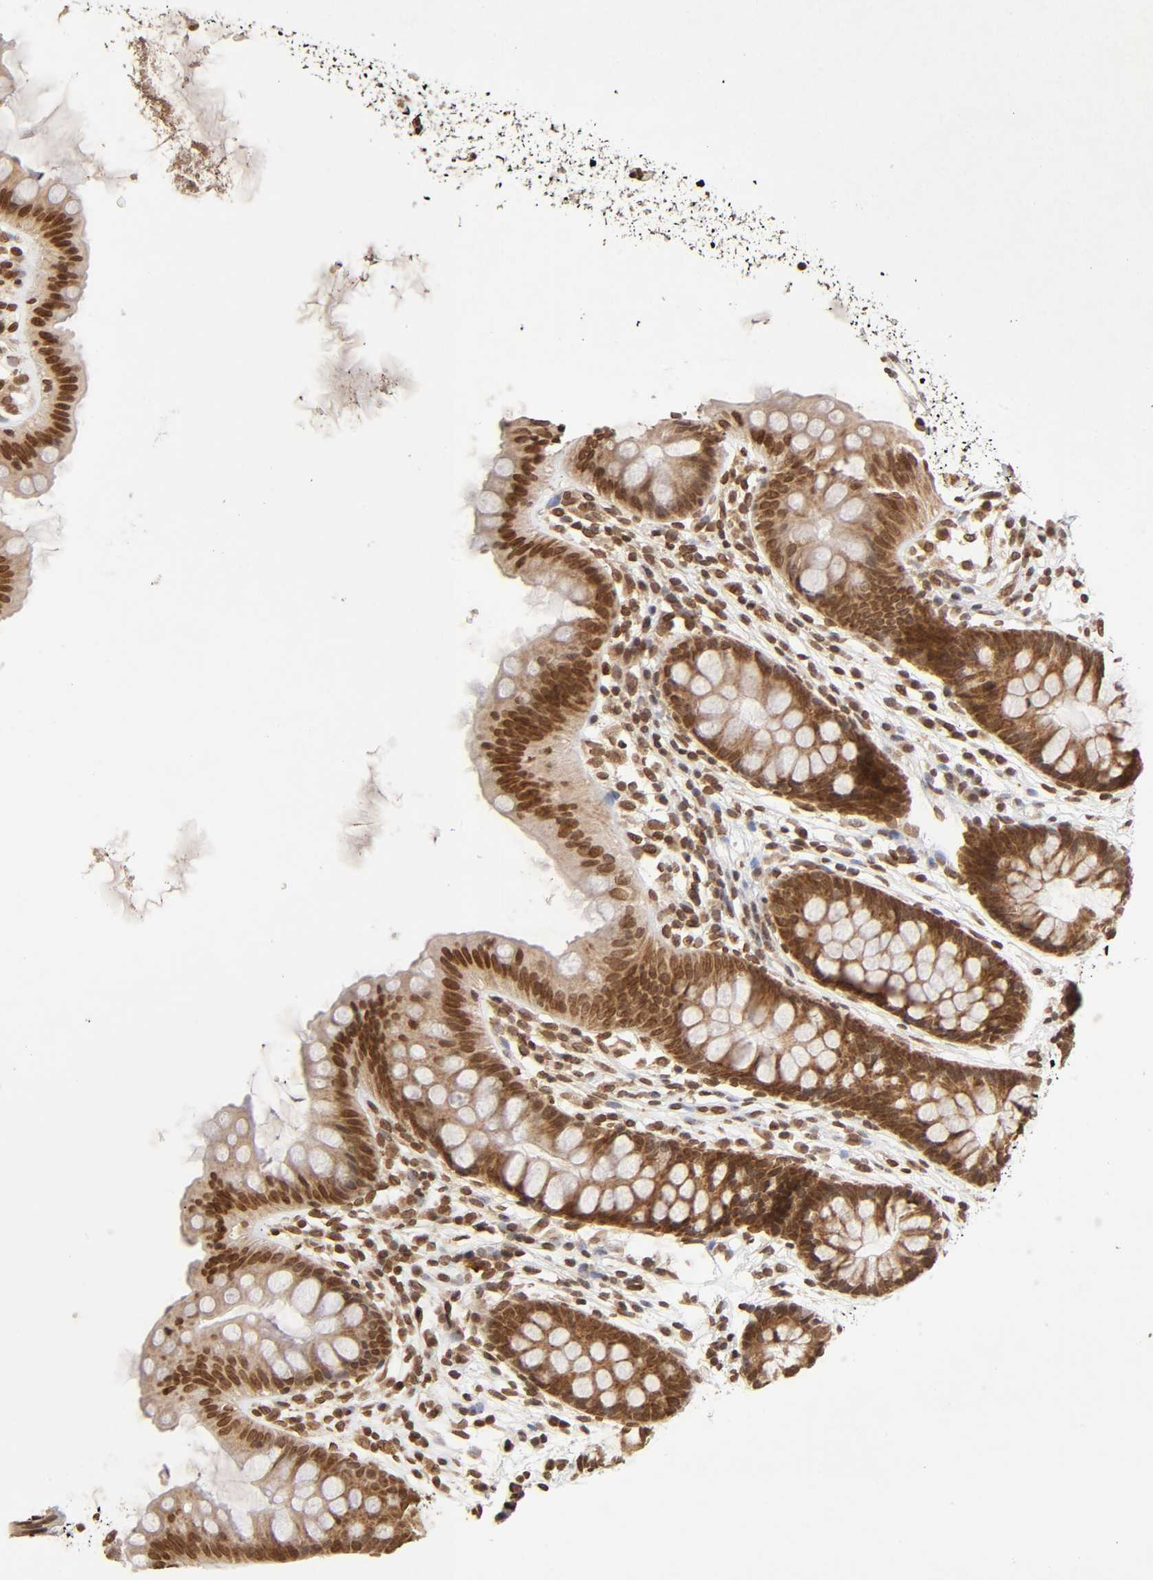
{"staining": {"intensity": "moderate", "quantity": ">75%", "location": "nuclear"}, "tissue": "colon", "cell_type": "Endothelial cells", "image_type": "normal", "snomed": [{"axis": "morphology", "description": "Normal tissue, NOS"}, {"axis": "topography", "description": "Smooth muscle"}, {"axis": "topography", "description": "Colon"}], "caption": "This micrograph displays immunohistochemistry staining of unremarkable human colon, with medium moderate nuclear staining in approximately >75% of endothelial cells.", "gene": "MLLT6", "patient": {"sex": "male", "age": 67}}